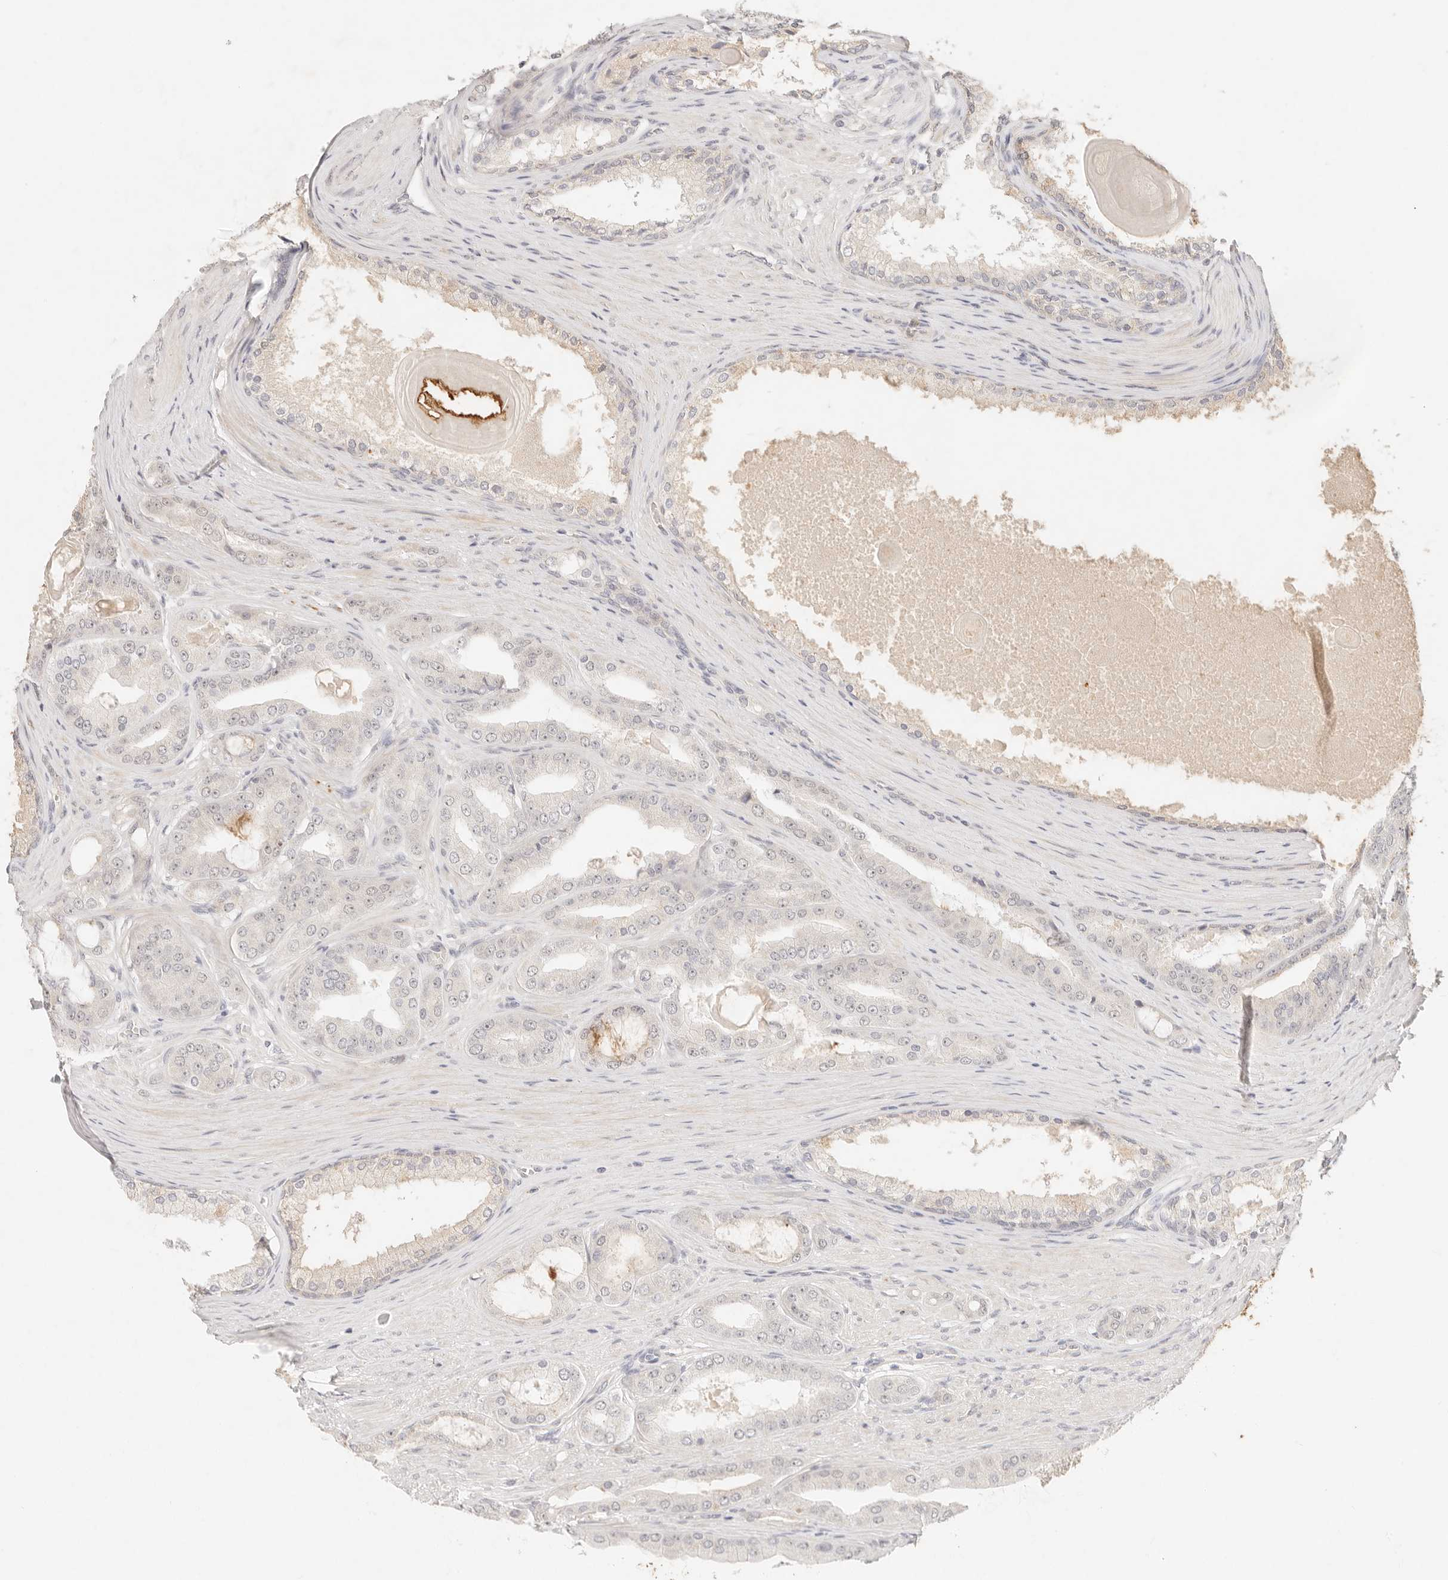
{"staining": {"intensity": "weak", "quantity": "<25%", "location": "cytoplasmic/membranous"}, "tissue": "prostate cancer", "cell_type": "Tumor cells", "image_type": "cancer", "snomed": [{"axis": "morphology", "description": "Adenocarcinoma, High grade"}, {"axis": "topography", "description": "Prostate"}], "caption": "The histopathology image displays no significant expression in tumor cells of prostate cancer (adenocarcinoma (high-grade)). (DAB (3,3'-diaminobenzidine) immunohistochemistry, high magnification).", "gene": "GPR156", "patient": {"sex": "male", "age": 60}}